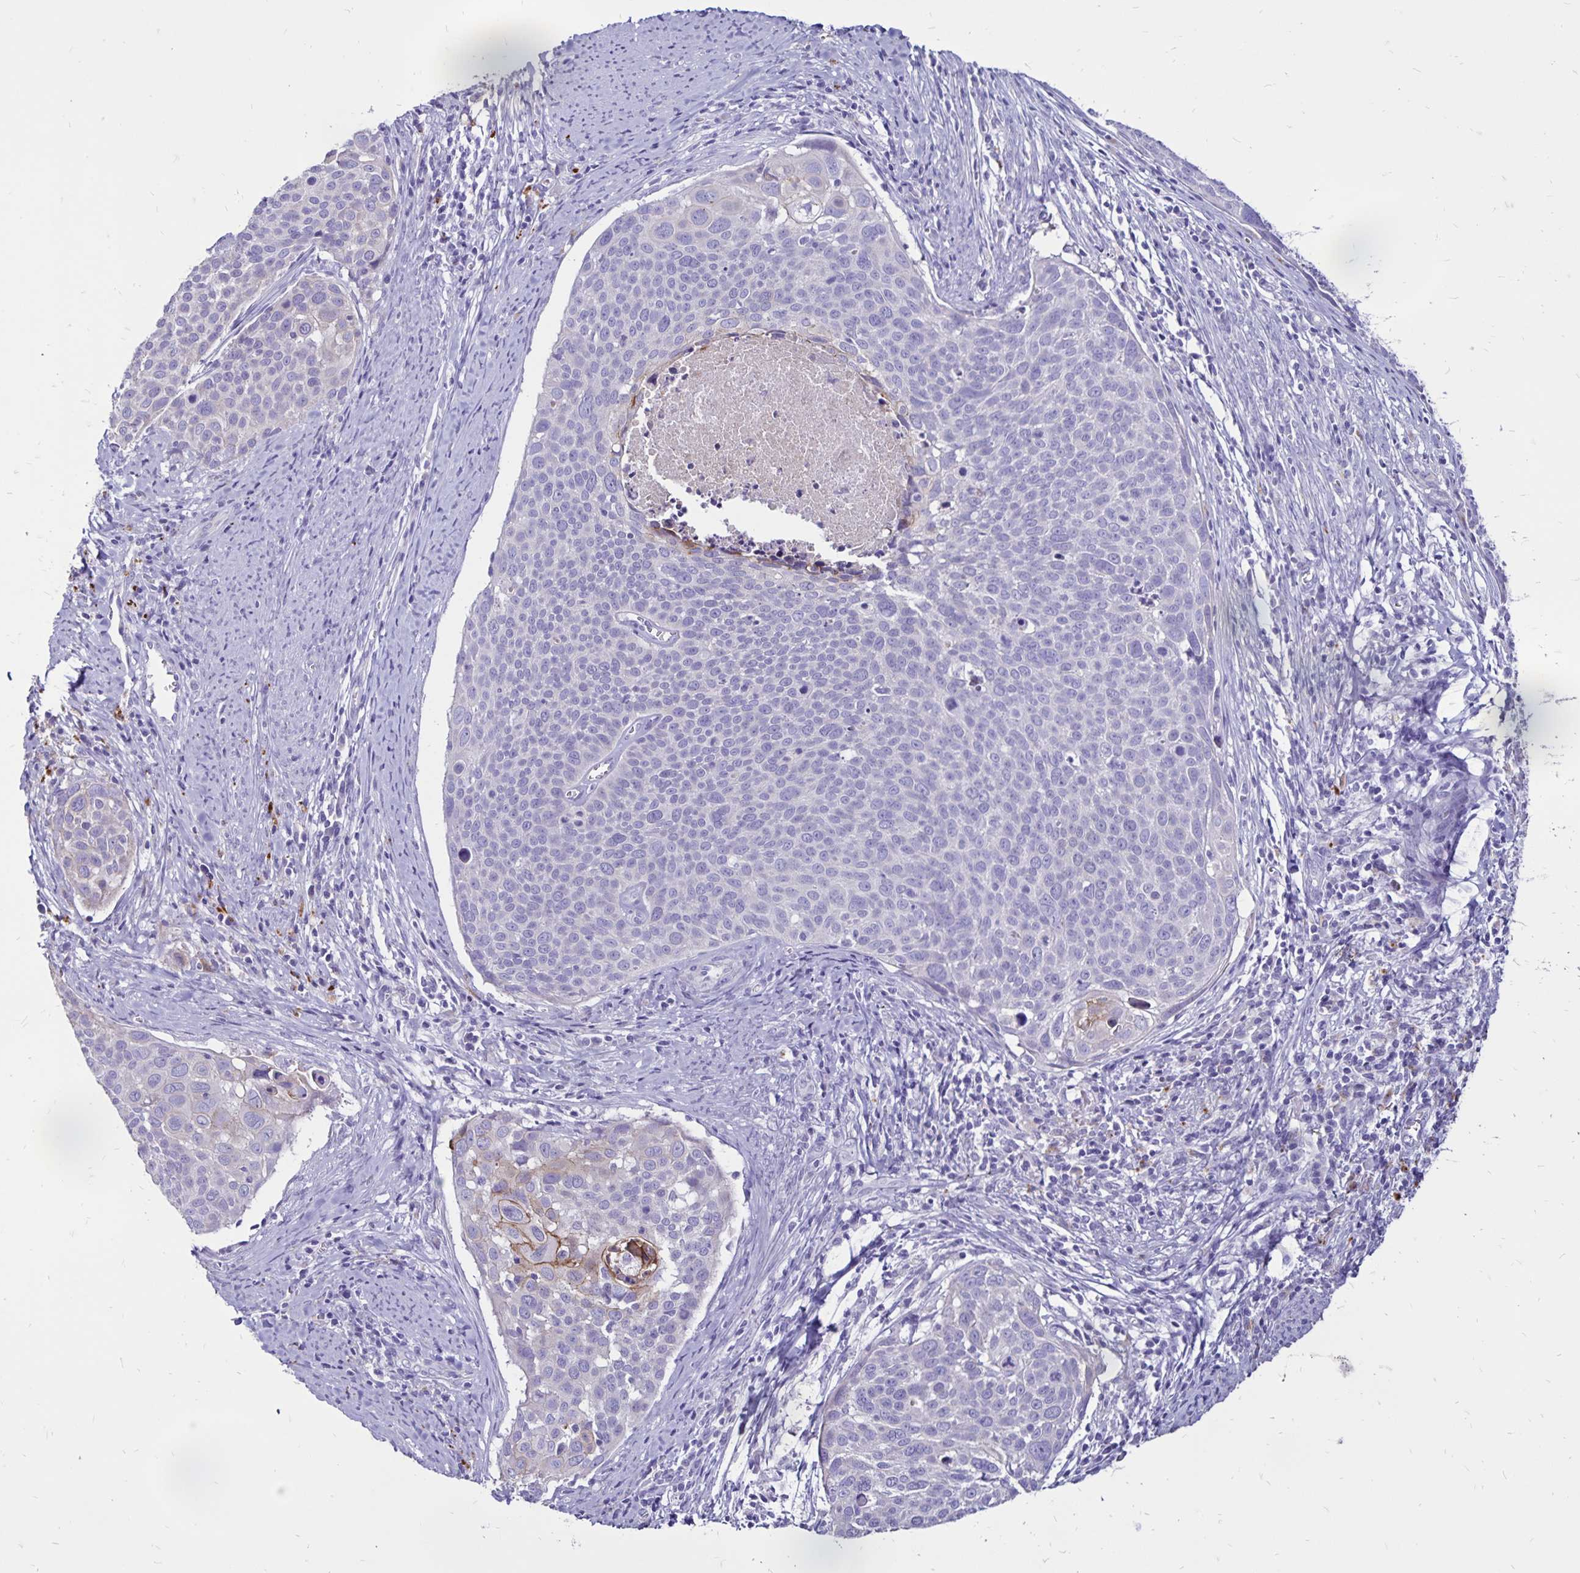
{"staining": {"intensity": "weak", "quantity": "<25%", "location": "cytoplasmic/membranous"}, "tissue": "cervical cancer", "cell_type": "Tumor cells", "image_type": "cancer", "snomed": [{"axis": "morphology", "description": "Squamous cell carcinoma, NOS"}, {"axis": "topography", "description": "Cervix"}], "caption": "There is no significant staining in tumor cells of squamous cell carcinoma (cervical). (DAB immunohistochemistry, high magnification).", "gene": "EVPL", "patient": {"sex": "female", "age": 39}}